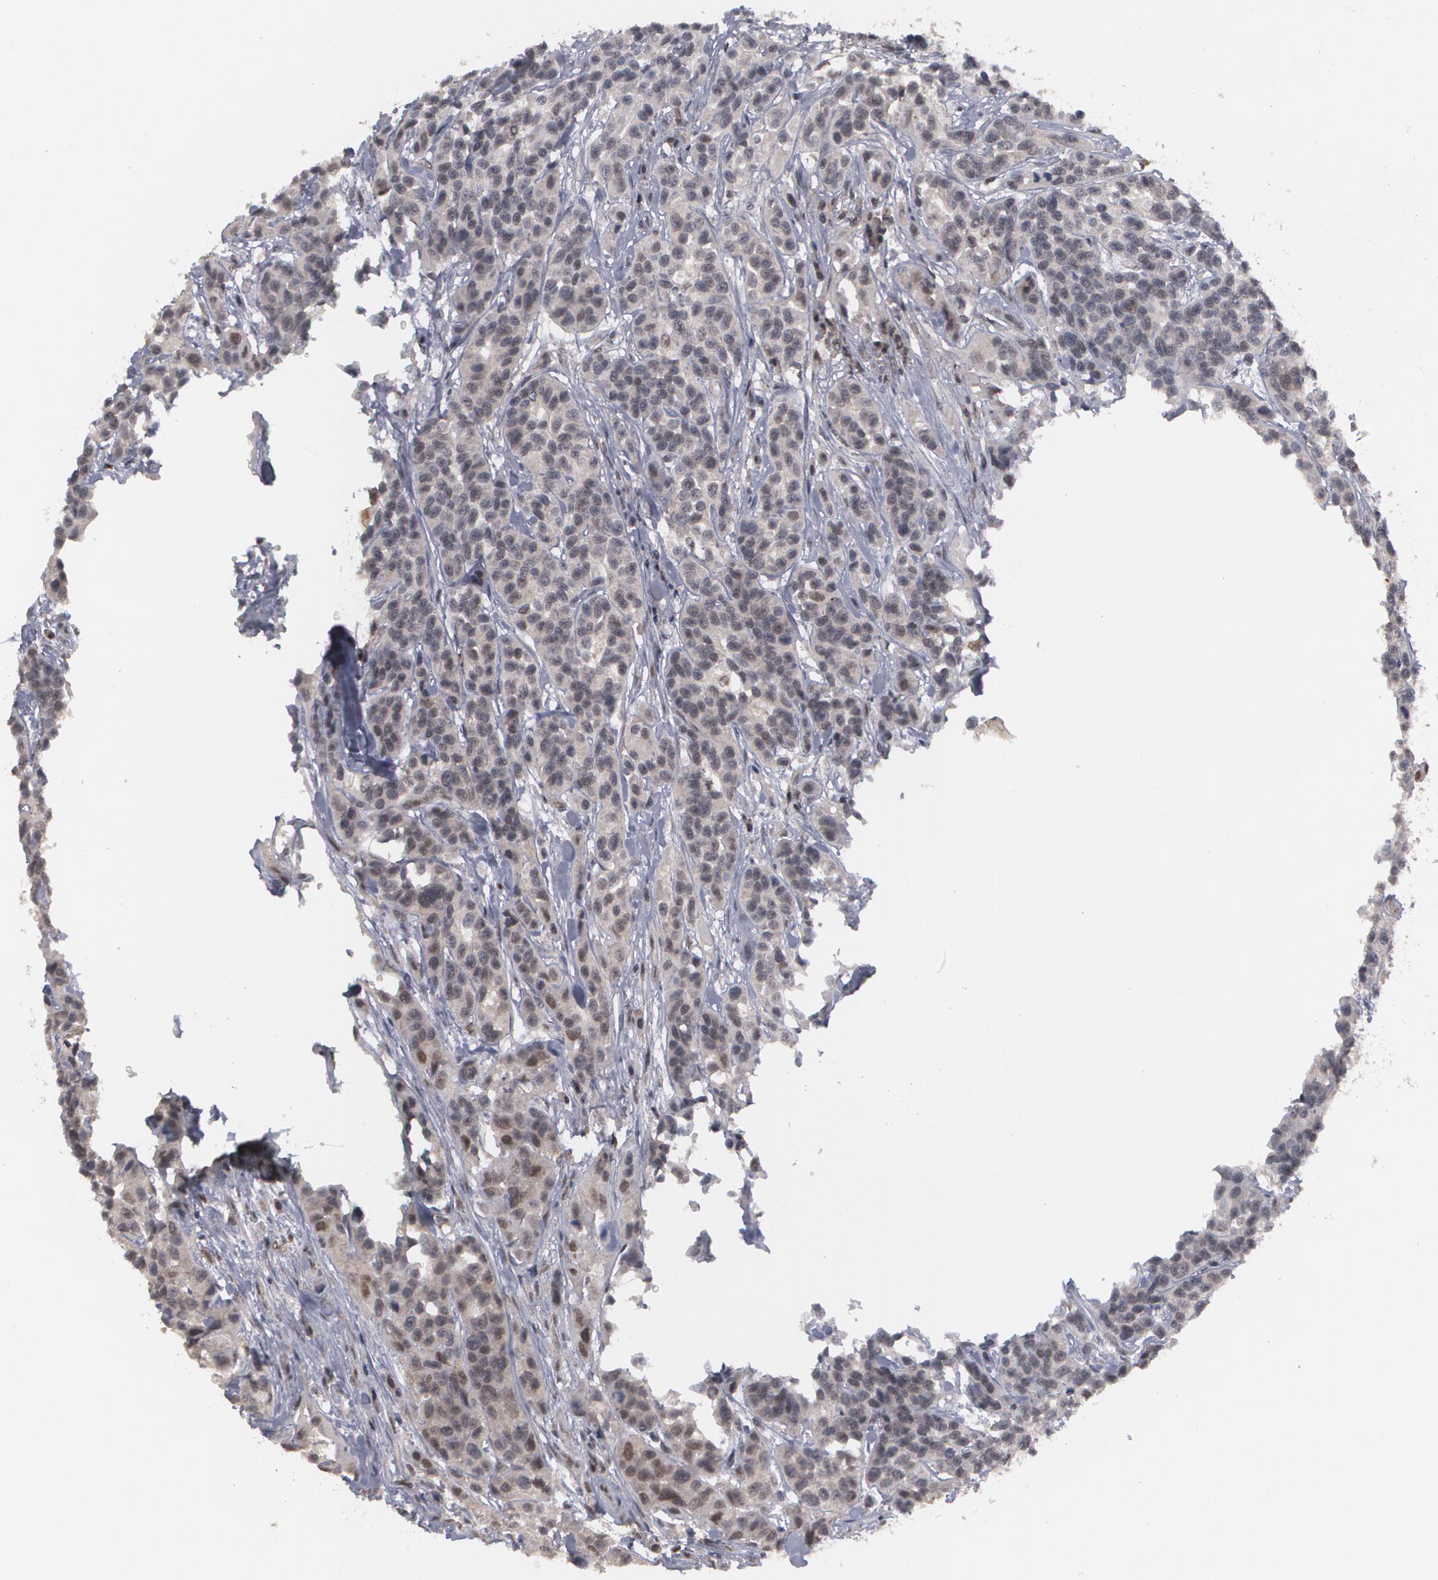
{"staining": {"intensity": "moderate", "quantity": ">75%", "location": "nuclear"}, "tissue": "urothelial cancer", "cell_type": "Tumor cells", "image_type": "cancer", "snomed": [{"axis": "morphology", "description": "Urothelial carcinoma, High grade"}, {"axis": "topography", "description": "Urinary bladder"}], "caption": "IHC image of neoplastic tissue: human urothelial cancer stained using immunohistochemistry (IHC) demonstrates medium levels of moderate protein expression localized specifically in the nuclear of tumor cells, appearing as a nuclear brown color.", "gene": "INTS6", "patient": {"sex": "female", "age": 81}}